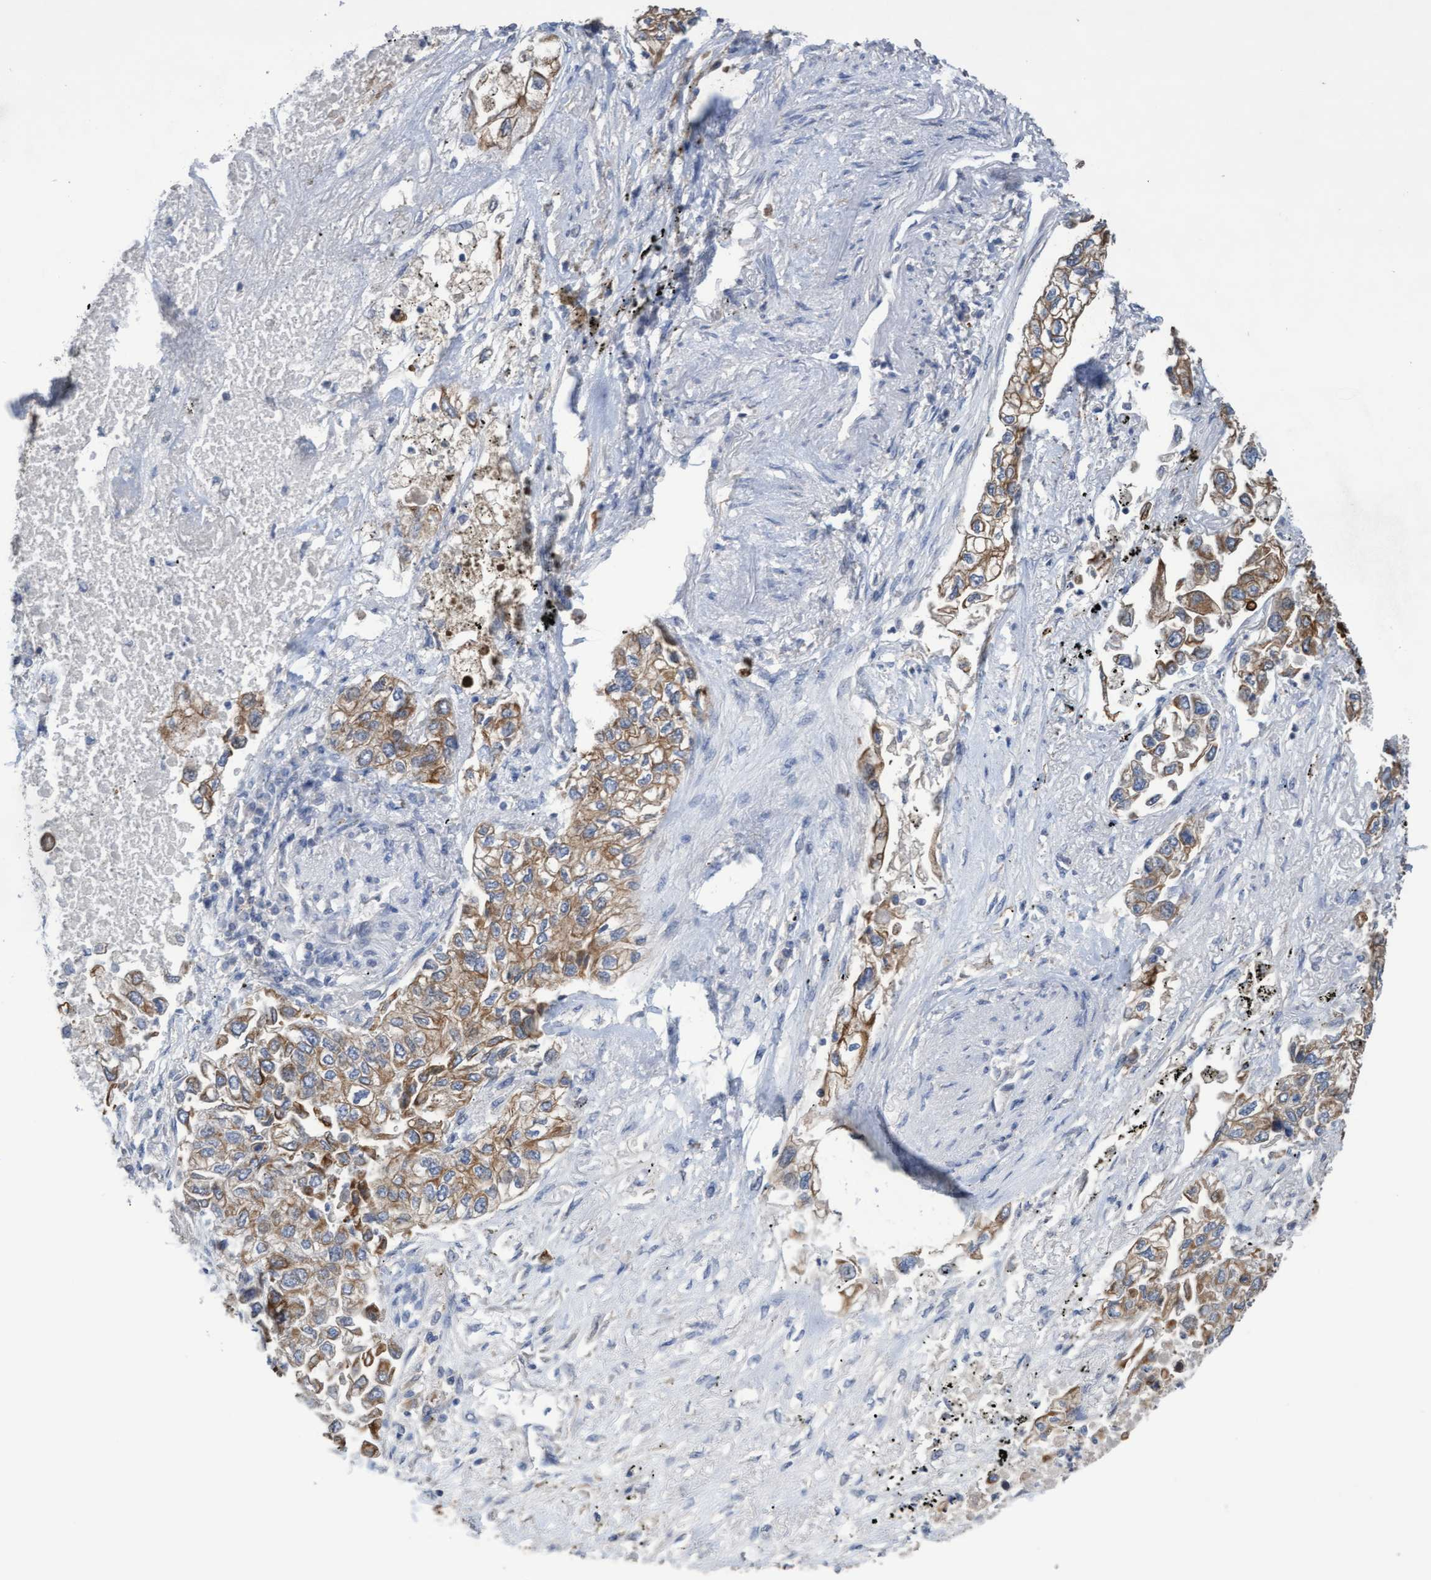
{"staining": {"intensity": "moderate", "quantity": ">75%", "location": "cytoplasmic/membranous"}, "tissue": "lung cancer", "cell_type": "Tumor cells", "image_type": "cancer", "snomed": [{"axis": "morphology", "description": "Inflammation, NOS"}, {"axis": "morphology", "description": "Adenocarcinoma, NOS"}, {"axis": "topography", "description": "Lung"}], "caption": "This is an image of IHC staining of lung adenocarcinoma, which shows moderate staining in the cytoplasmic/membranous of tumor cells.", "gene": "KRT24", "patient": {"sex": "male", "age": 63}}